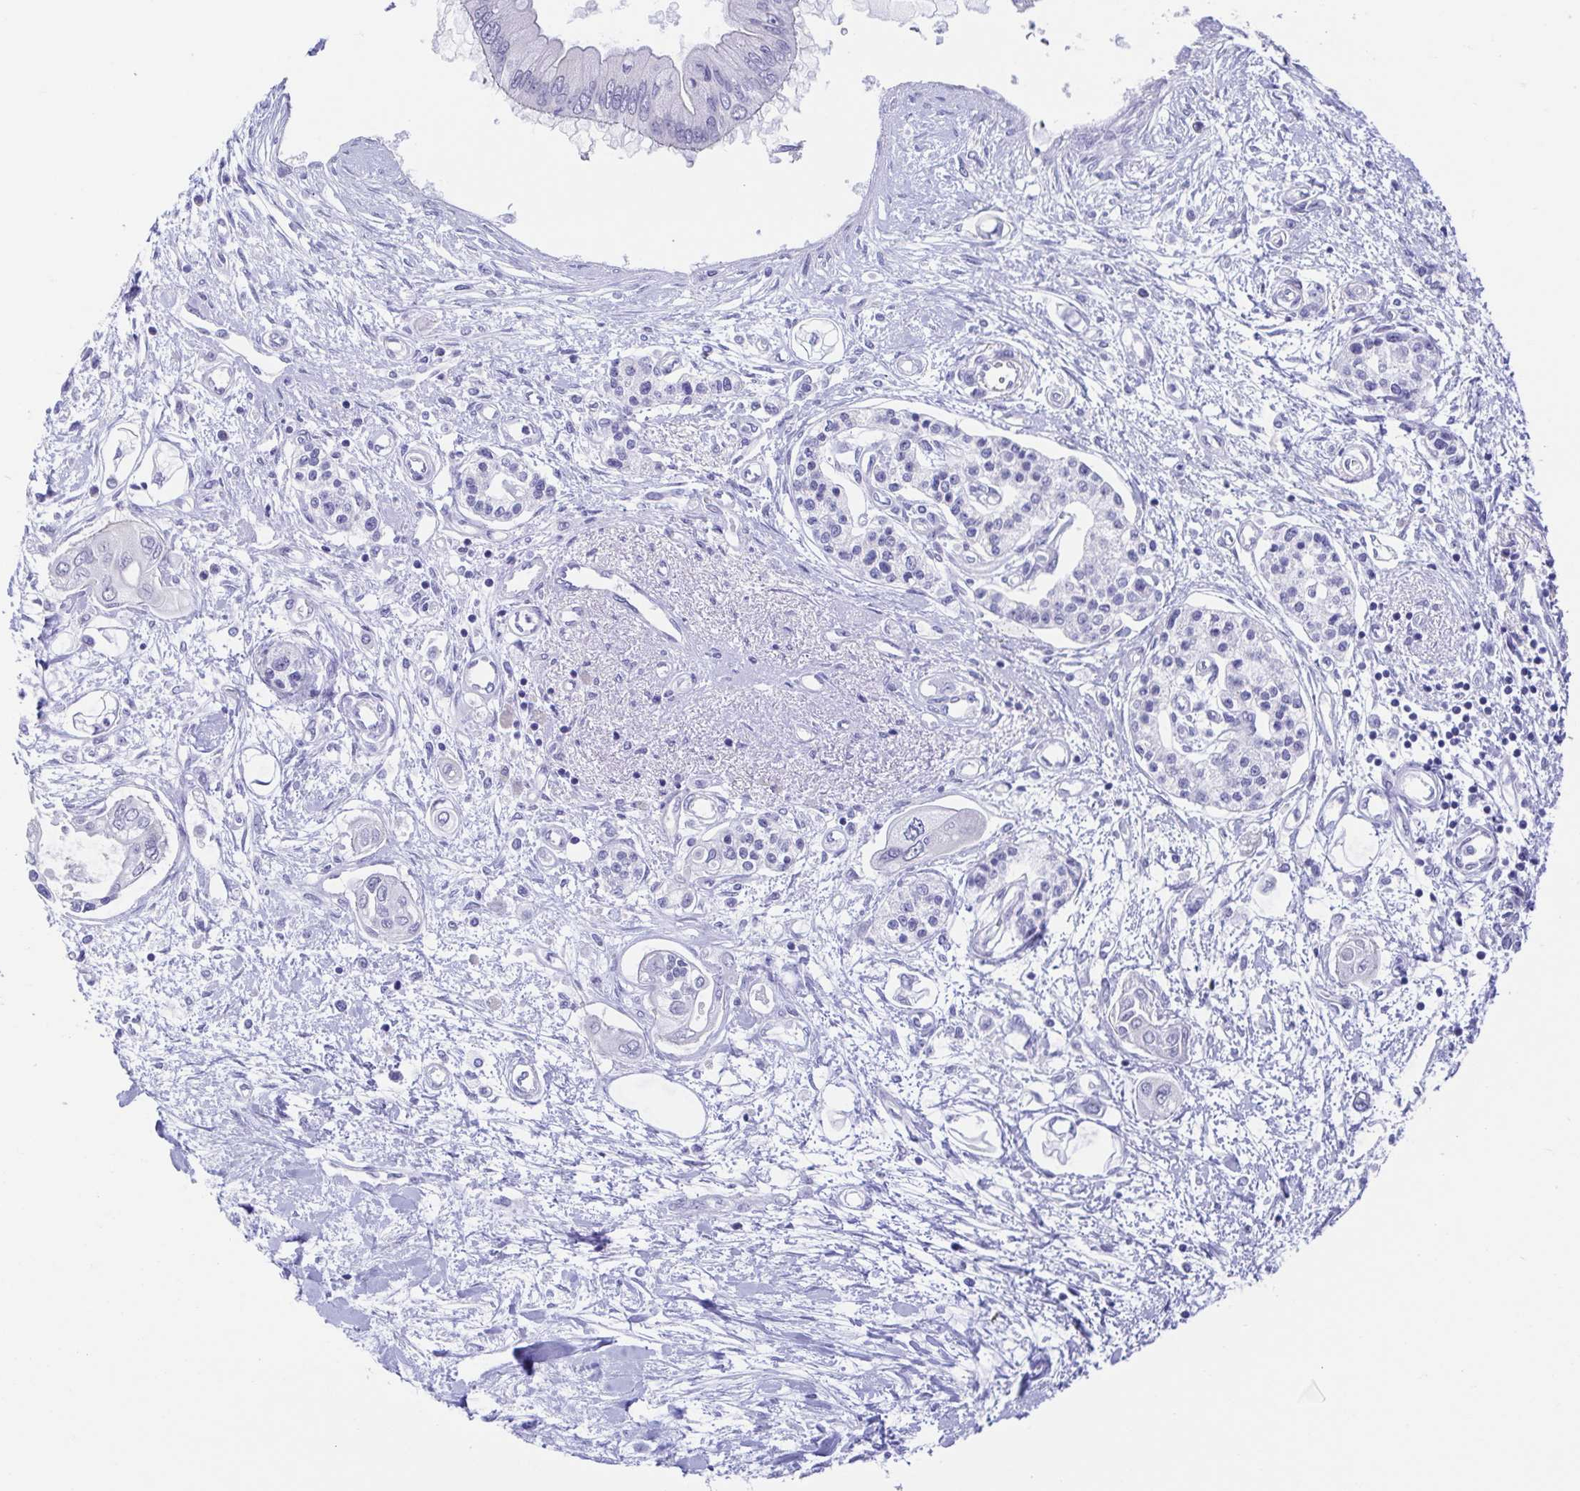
{"staining": {"intensity": "negative", "quantity": "none", "location": "none"}, "tissue": "pancreatic cancer", "cell_type": "Tumor cells", "image_type": "cancer", "snomed": [{"axis": "morphology", "description": "Adenocarcinoma, NOS"}, {"axis": "topography", "description": "Pancreas"}], "caption": "Tumor cells are negative for brown protein staining in pancreatic adenocarcinoma.", "gene": "TEX12", "patient": {"sex": "female", "age": 77}}